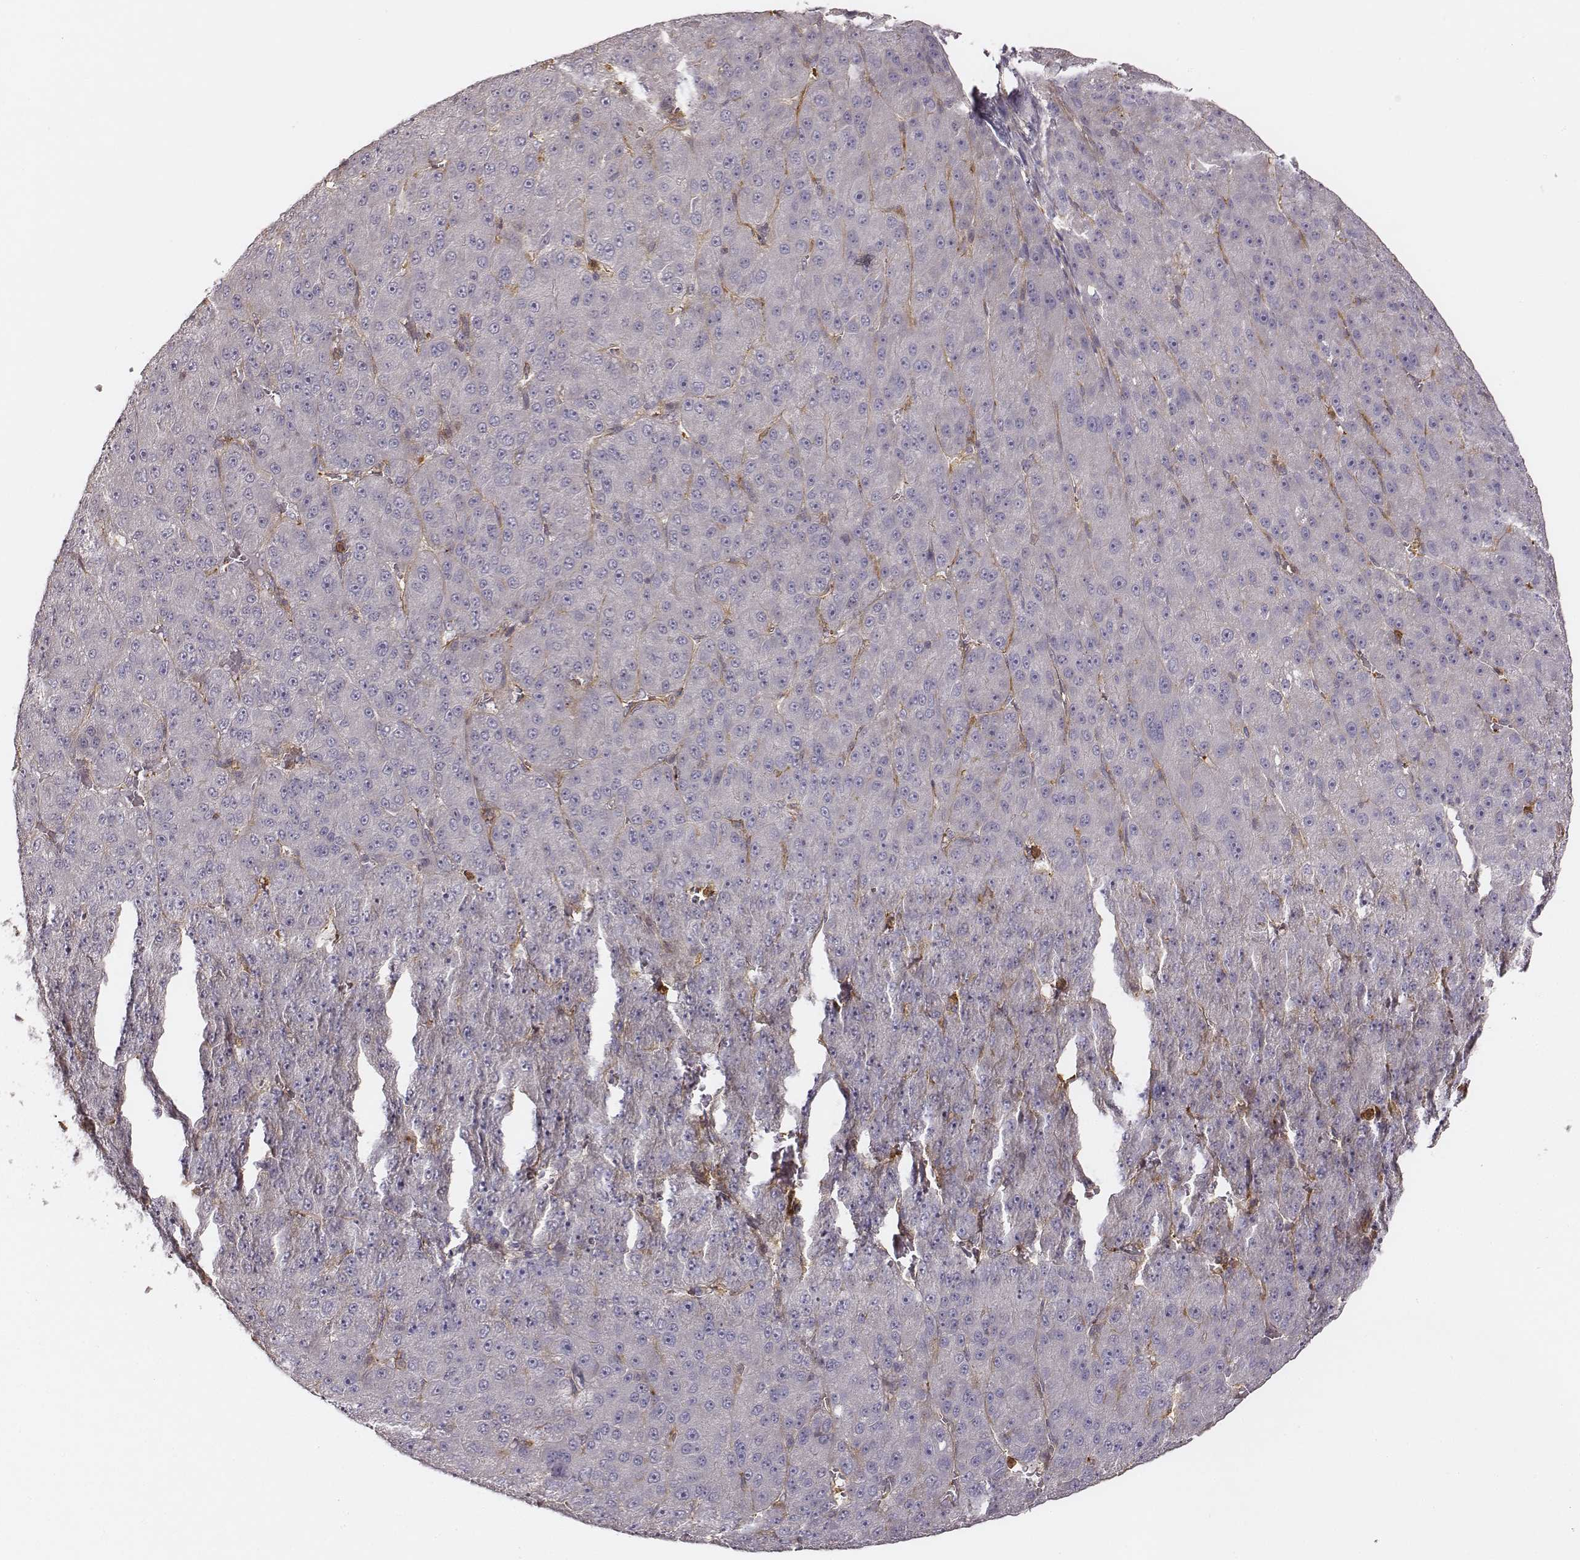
{"staining": {"intensity": "negative", "quantity": "none", "location": "none"}, "tissue": "liver cancer", "cell_type": "Tumor cells", "image_type": "cancer", "snomed": [{"axis": "morphology", "description": "Carcinoma, Hepatocellular, NOS"}, {"axis": "topography", "description": "Liver"}], "caption": "Hepatocellular carcinoma (liver) was stained to show a protein in brown. There is no significant expression in tumor cells.", "gene": "ZYX", "patient": {"sex": "male", "age": 67}}